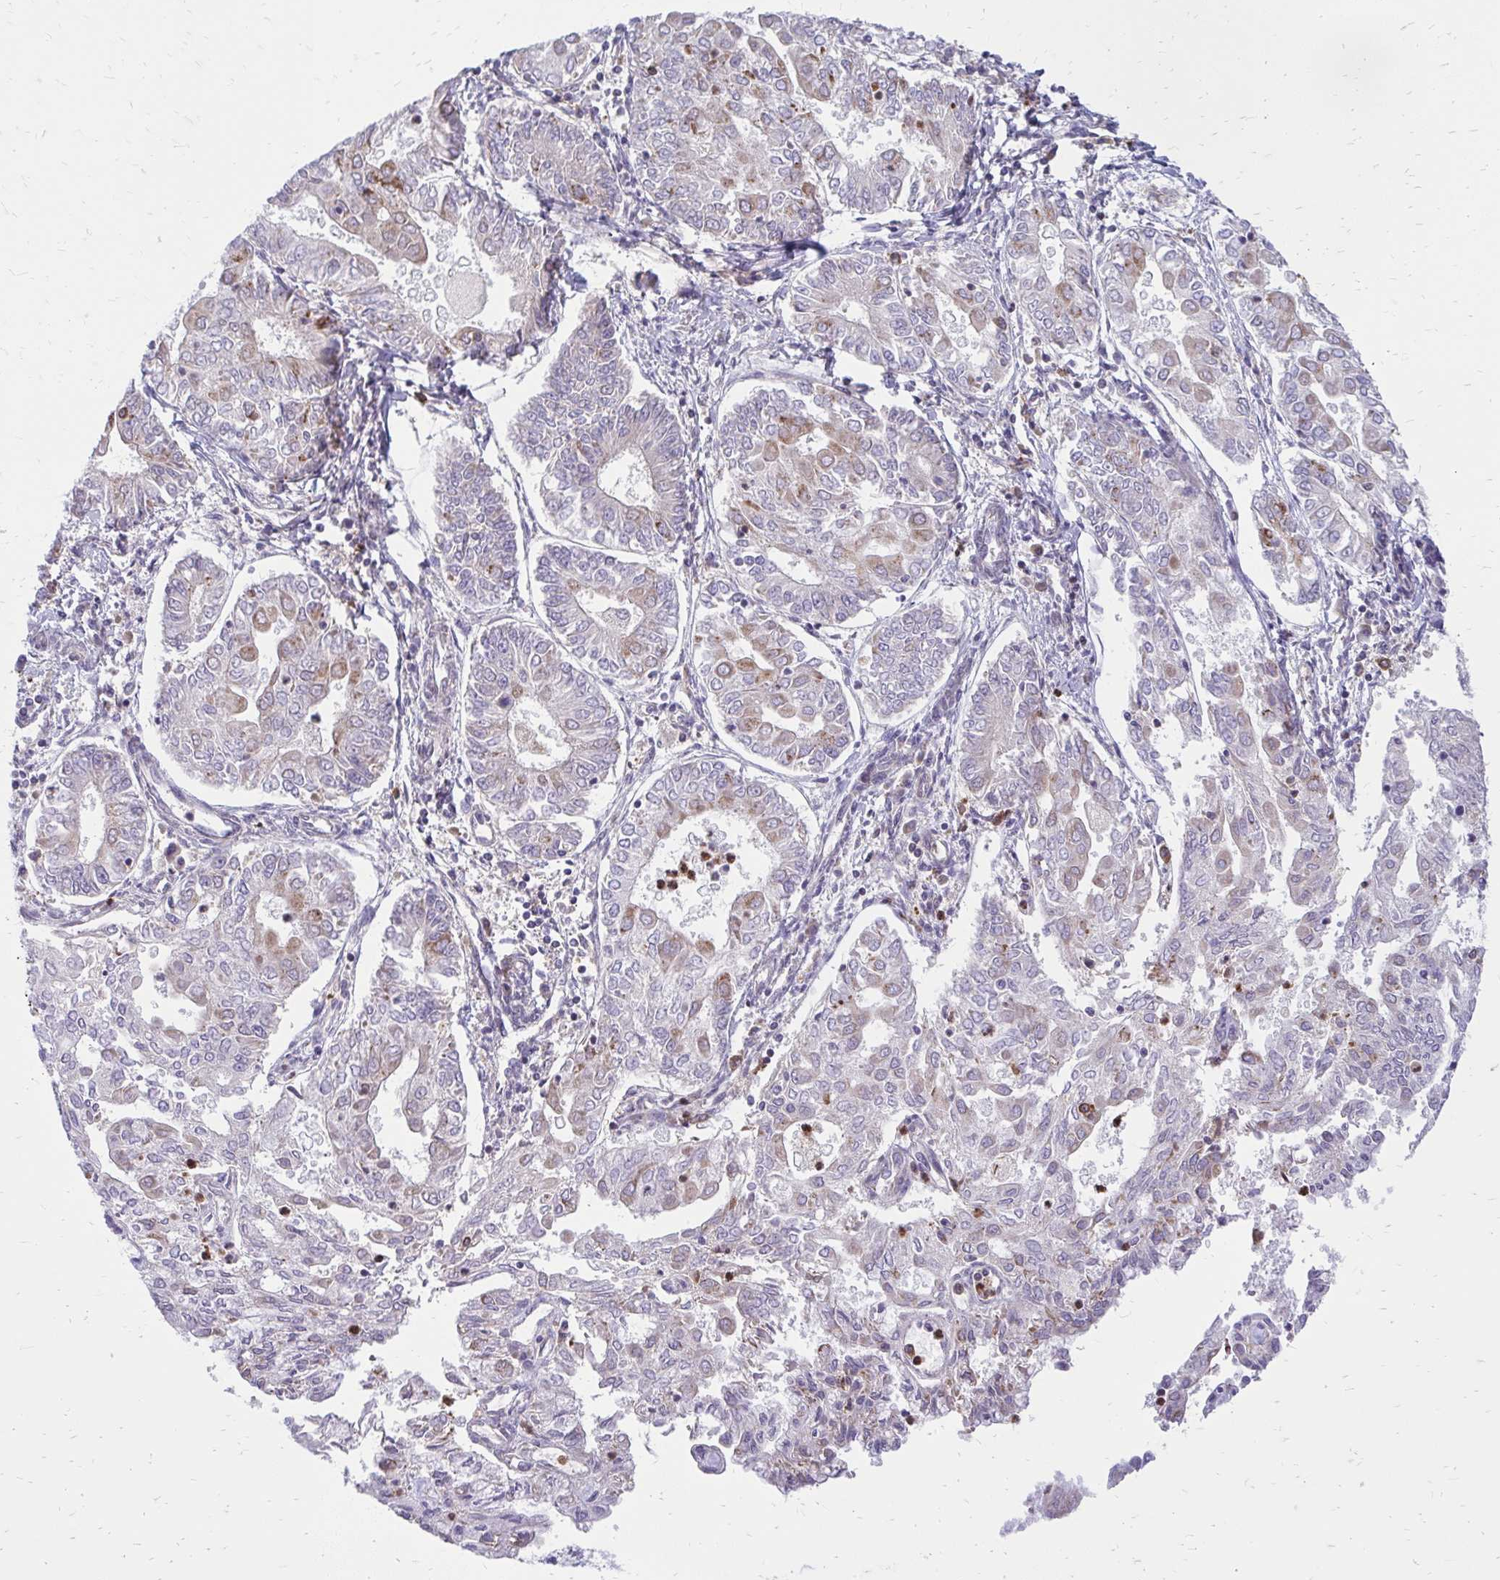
{"staining": {"intensity": "negative", "quantity": "none", "location": "none"}, "tissue": "endometrial cancer", "cell_type": "Tumor cells", "image_type": "cancer", "snomed": [{"axis": "morphology", "description": "Adenocarcinoma, NOS"}, {"axis": "topography", "description": "Endometrium"}], "caption": "Immunohistochemistry histopathology image of neoplastic tissue: human endometrial cancer stained with DAB reveals no significant protein positivity in tumor cells. (DAB IHC with hematoxylin counter stain).", "gene": "ASAP1", "patient": {"sex": "female", "age": 68}}